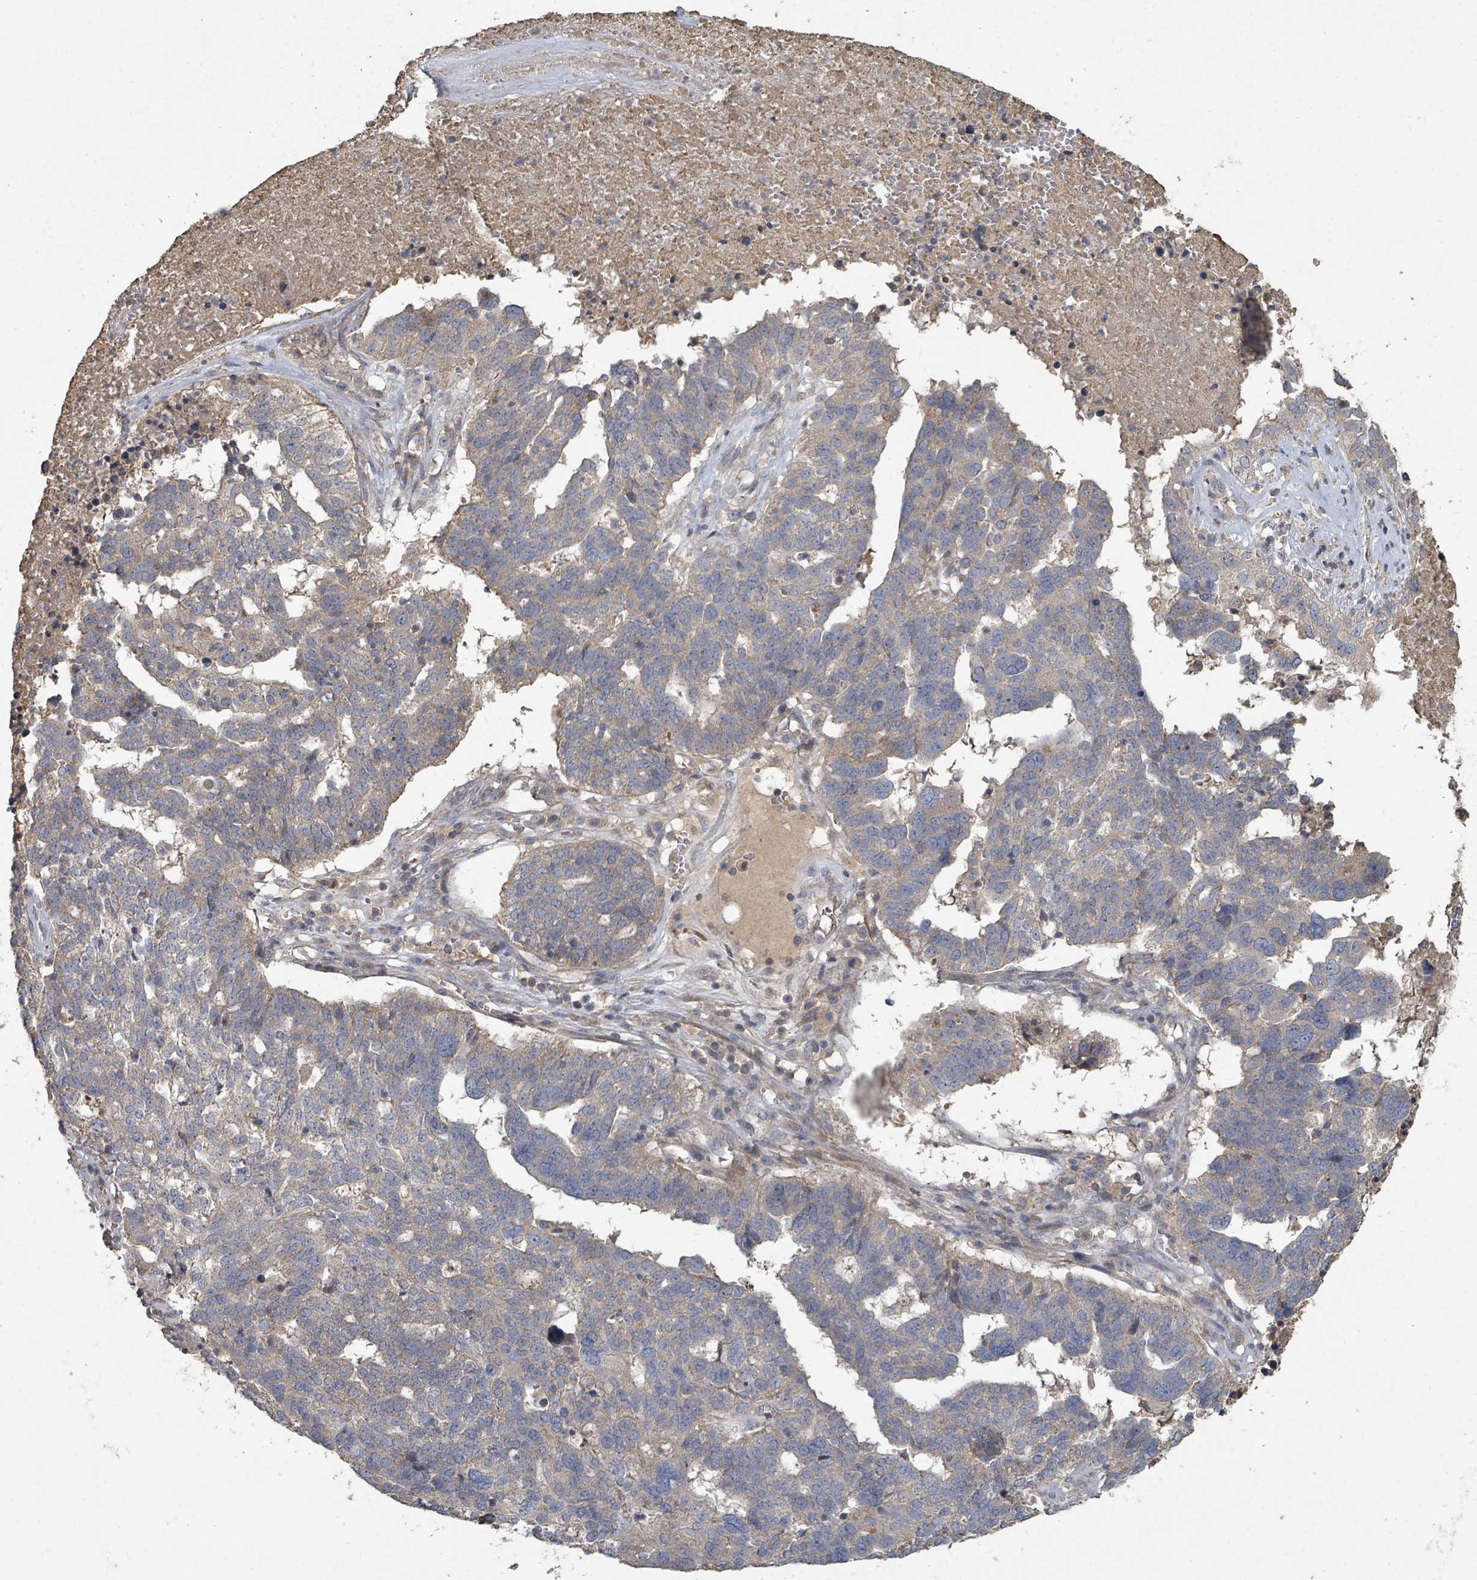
{"staining": {"intensity": "weak", "quantity": "25%-75%", "location": "cytoplasmic/membranous"}, "tissue": "ovarian cancer", "cell_type": "Tumor cells", "image_type": "cancer", "snomed": [{"axis": "morphology", "description": "Cystadenocarcinoma, serous, NOS"}, {"axis": "topography", "description": "Ovary"}], "caption": "Ovarian cancer (serous cystadenocarcinoma) was stained to show a protein in brown. There is low levels of weak cytoplasmic/membranous expression in about 25%-75% of tumor cells.", "gene": "WDFY1", "patient": {"sex": "female", "age": 59}}